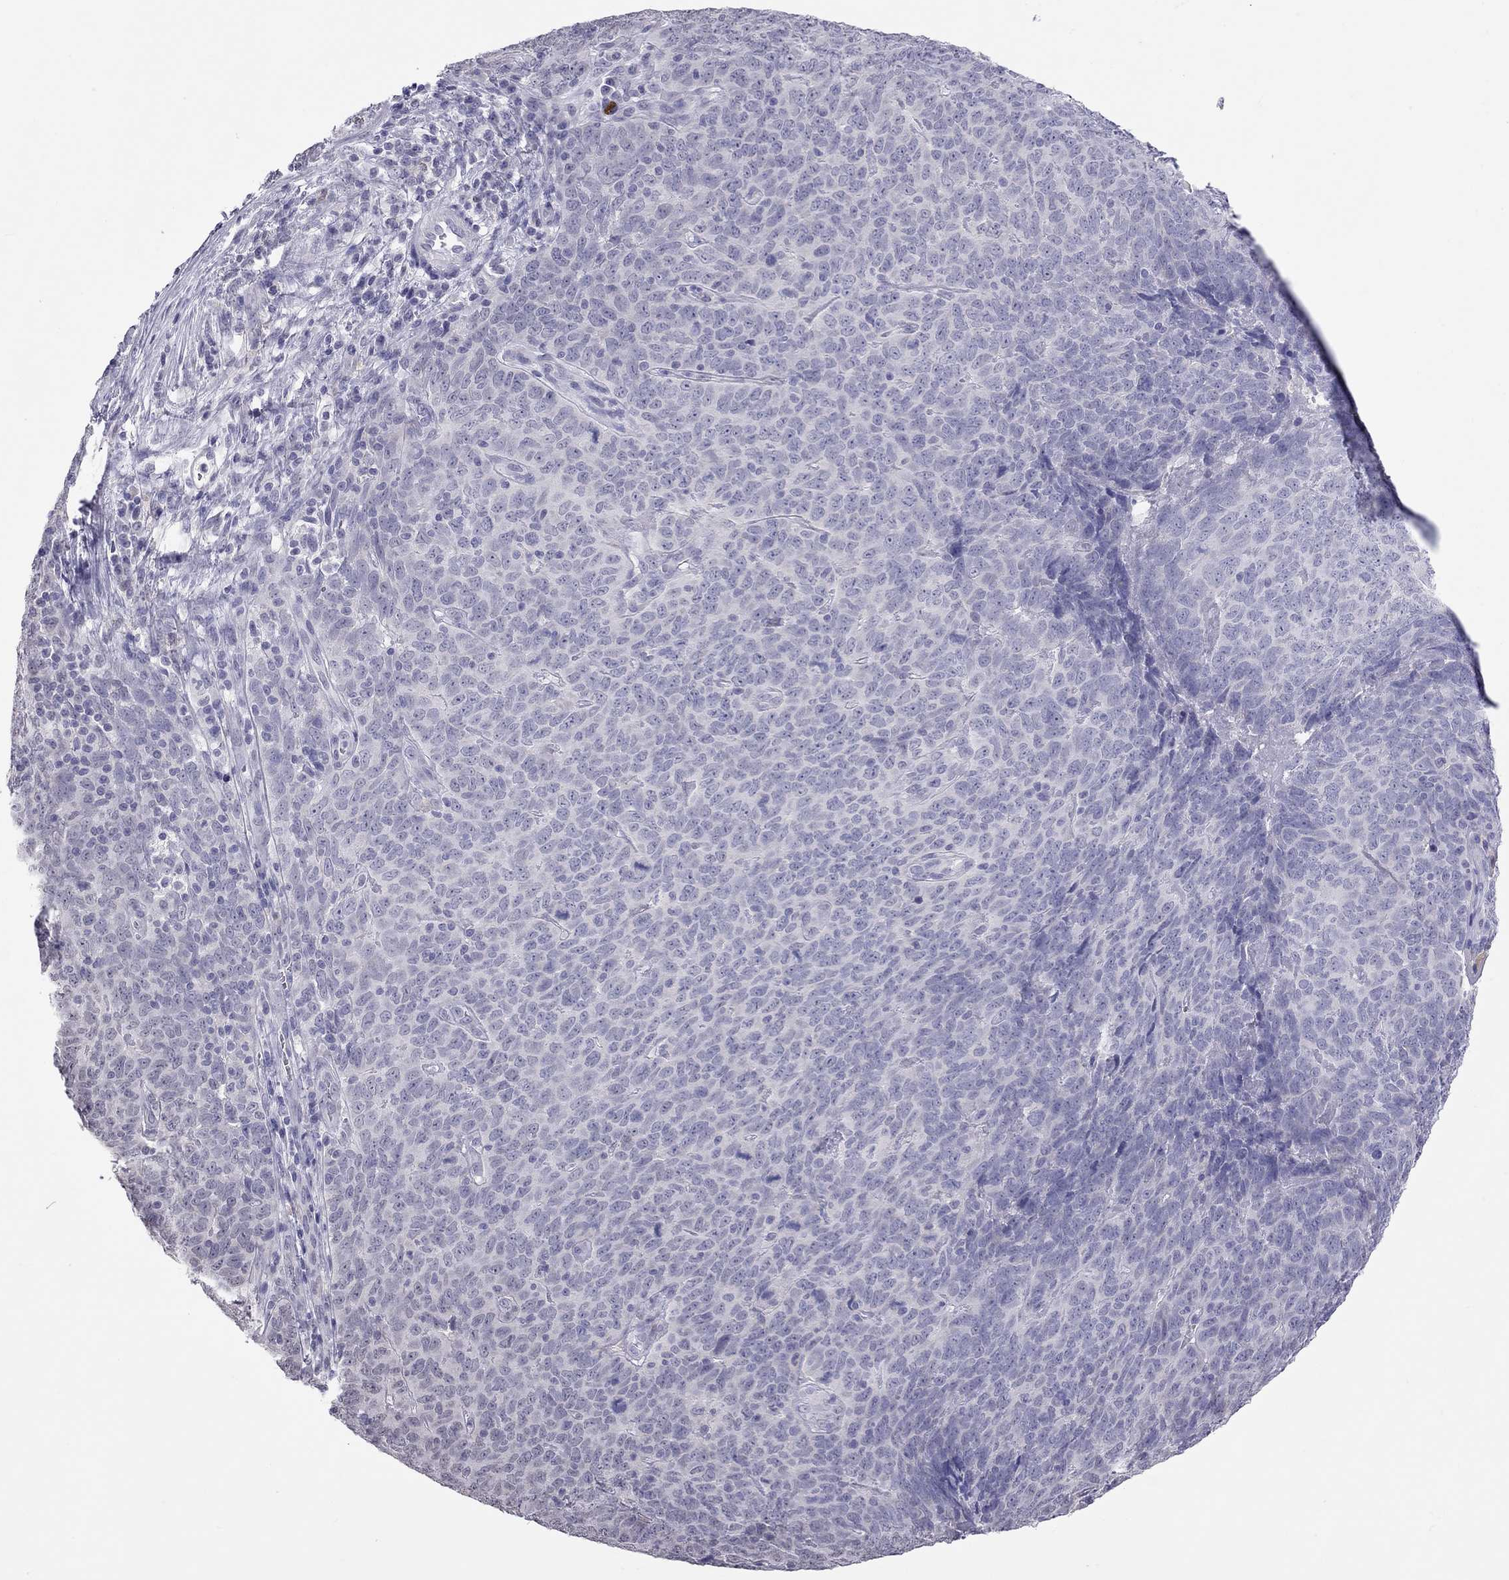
{"staining": {"intensity": "negative", "quantity": "none", "location": "none"}, "tissue": "skin cancer", "cell_type": "Tumor cells", "image_type": "cancer", "snomed": [{"axis": "morphology", "description": "Squamous cell carcinoma, NOS"}, {"axis": "topography", "description": "Skin"}, {"axis": "topography", "description": "Anal"}], "caption": "This is an immunohistochemistry histopathology image of skin cancer. There is no expression in tumor cells.", "gene": "PPP1R3A", "patient": {"sex": "female", "age": 51}}